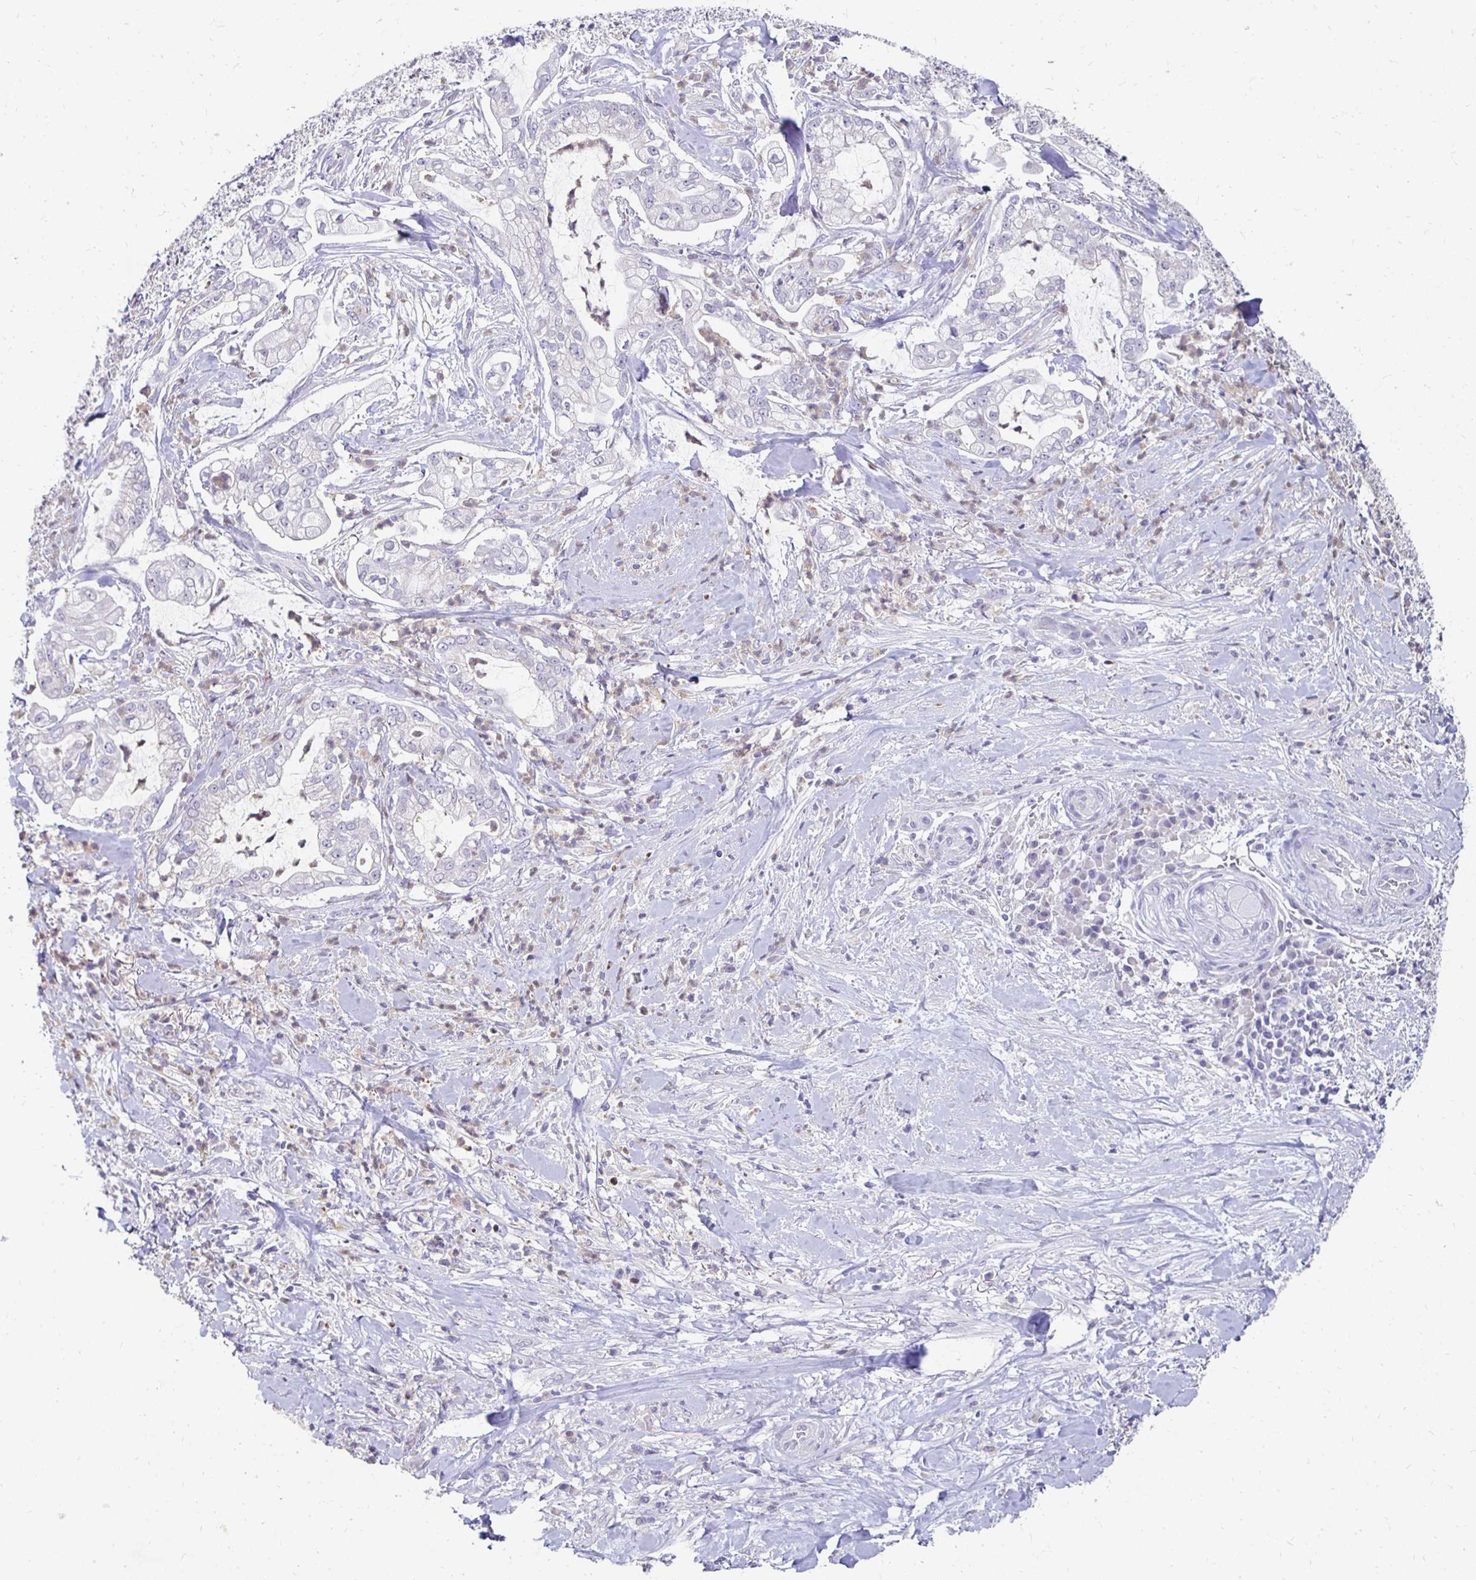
{"staining": {"intensity": "negative", "quantity": "none", "location": "none"}, "tissue": "pancreatic cancer", "cell_type": "Tumor cells", "image_type": "cancer", "snomed": [{"axis": "morphology", "description": "Adenocarcinoma, NOS"}, {"axis": "topography", "description": "Pancreas"}], "caption": "A photomicrograph of human pancreatic cancer is negative for staining in tumor cells. (DAB (3,3'-diaminobenzidine) IHC visualized using brightfield microscopy, high magnification).", "gene": "GK2", "patient": {"sex": "female", "age": 69}}